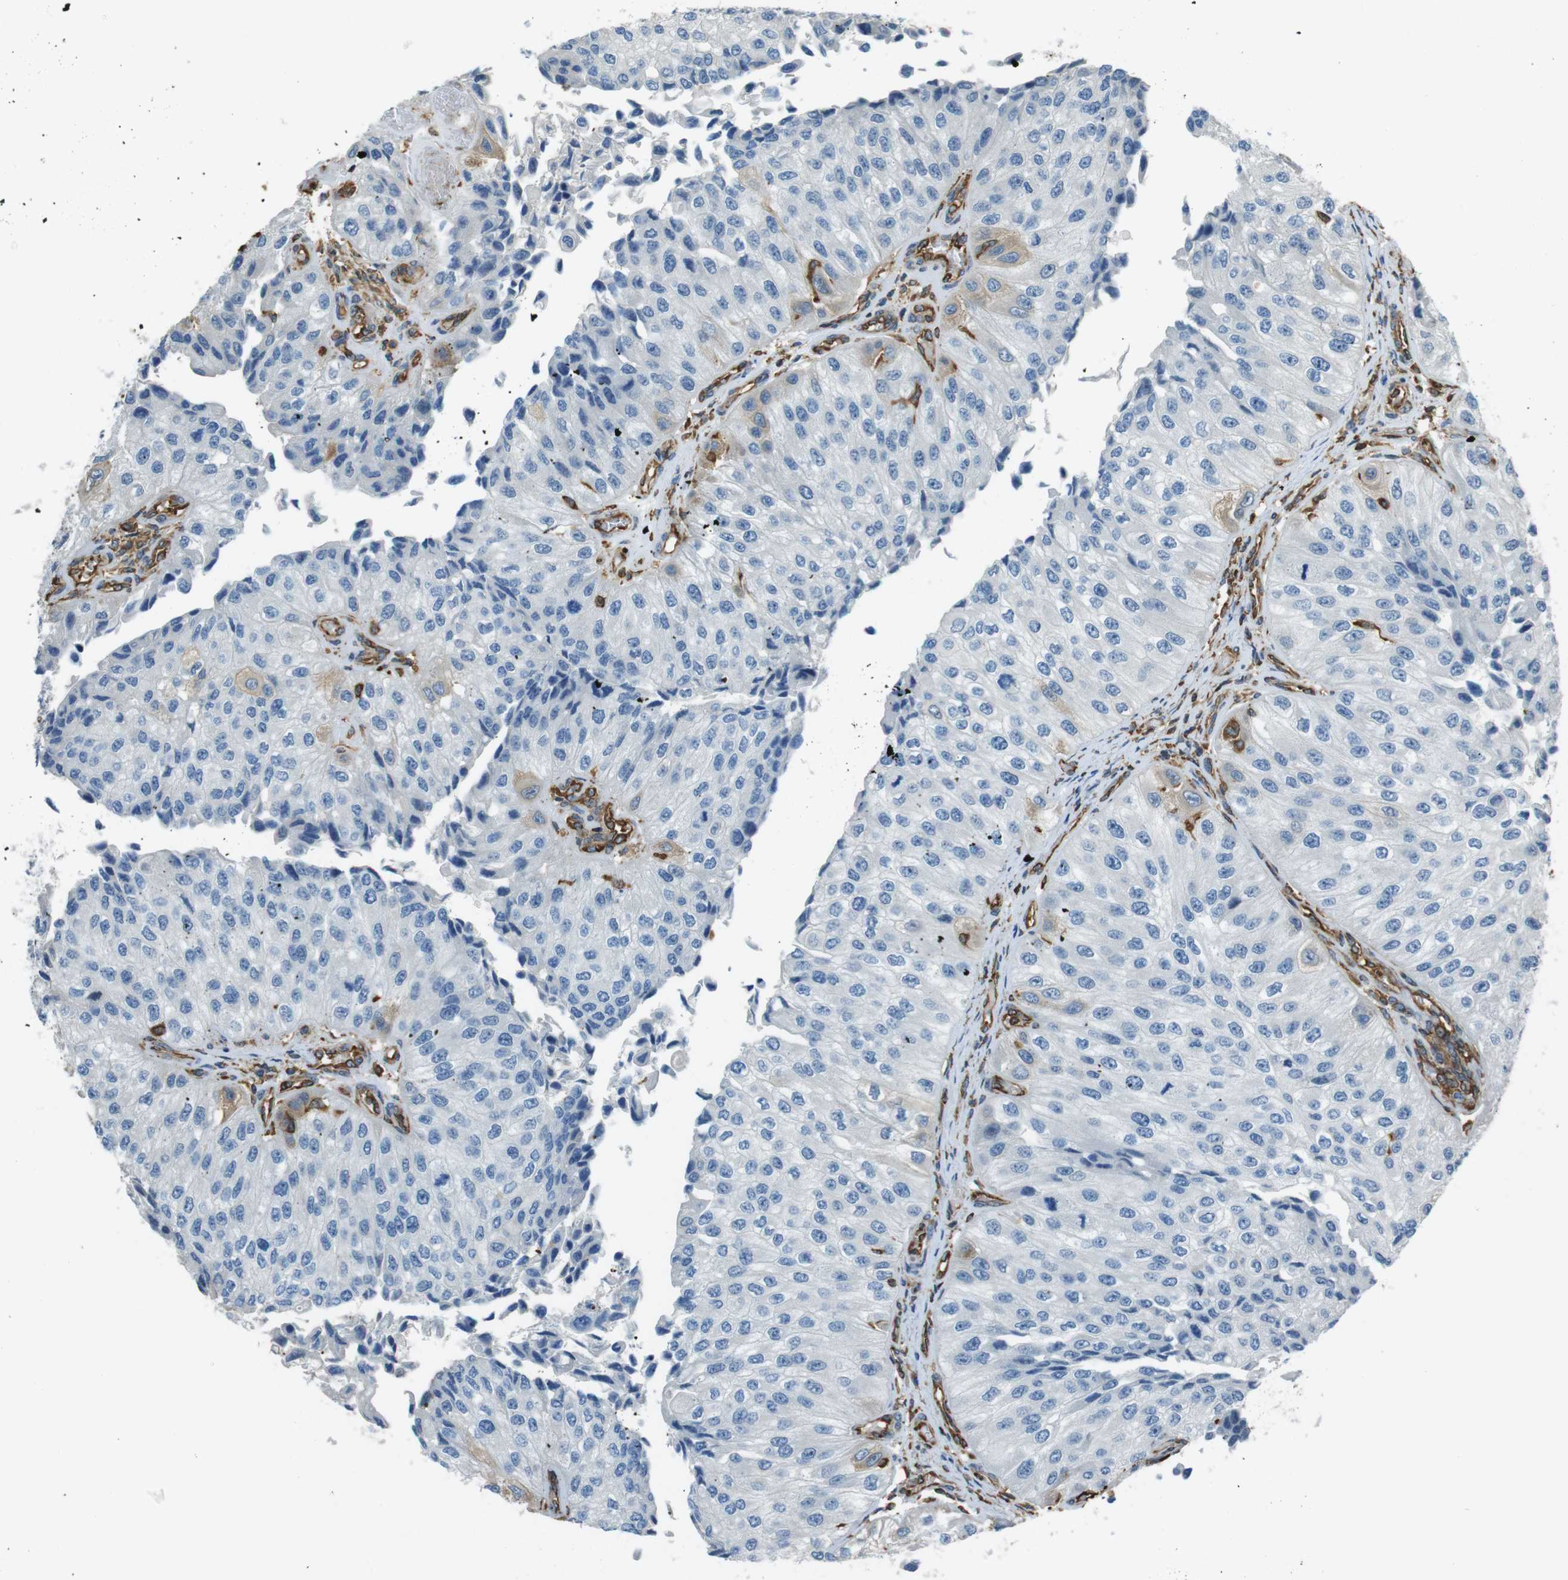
{"staining": {"intensity": "negative", "quantity": "none", "location": "none"}, "tissue": "urothelial cancer", "cell_type": "Tumor cells", "image_type": "cancer", "snomed": [{"axis": "morphology", "description": "Urothelial carcinoma, High grade"}, {"axis": "topography", "description": "Kidney"}, {"axis": "topography", "description": "Urinary bladder"}], "caption": "Urothelial cancer stained for a protein using immunohistochemistry (IHC) reveals no positivity tumor cells.", "gene": "FCAR", "patient": {"sex": "male", "age": 77}}